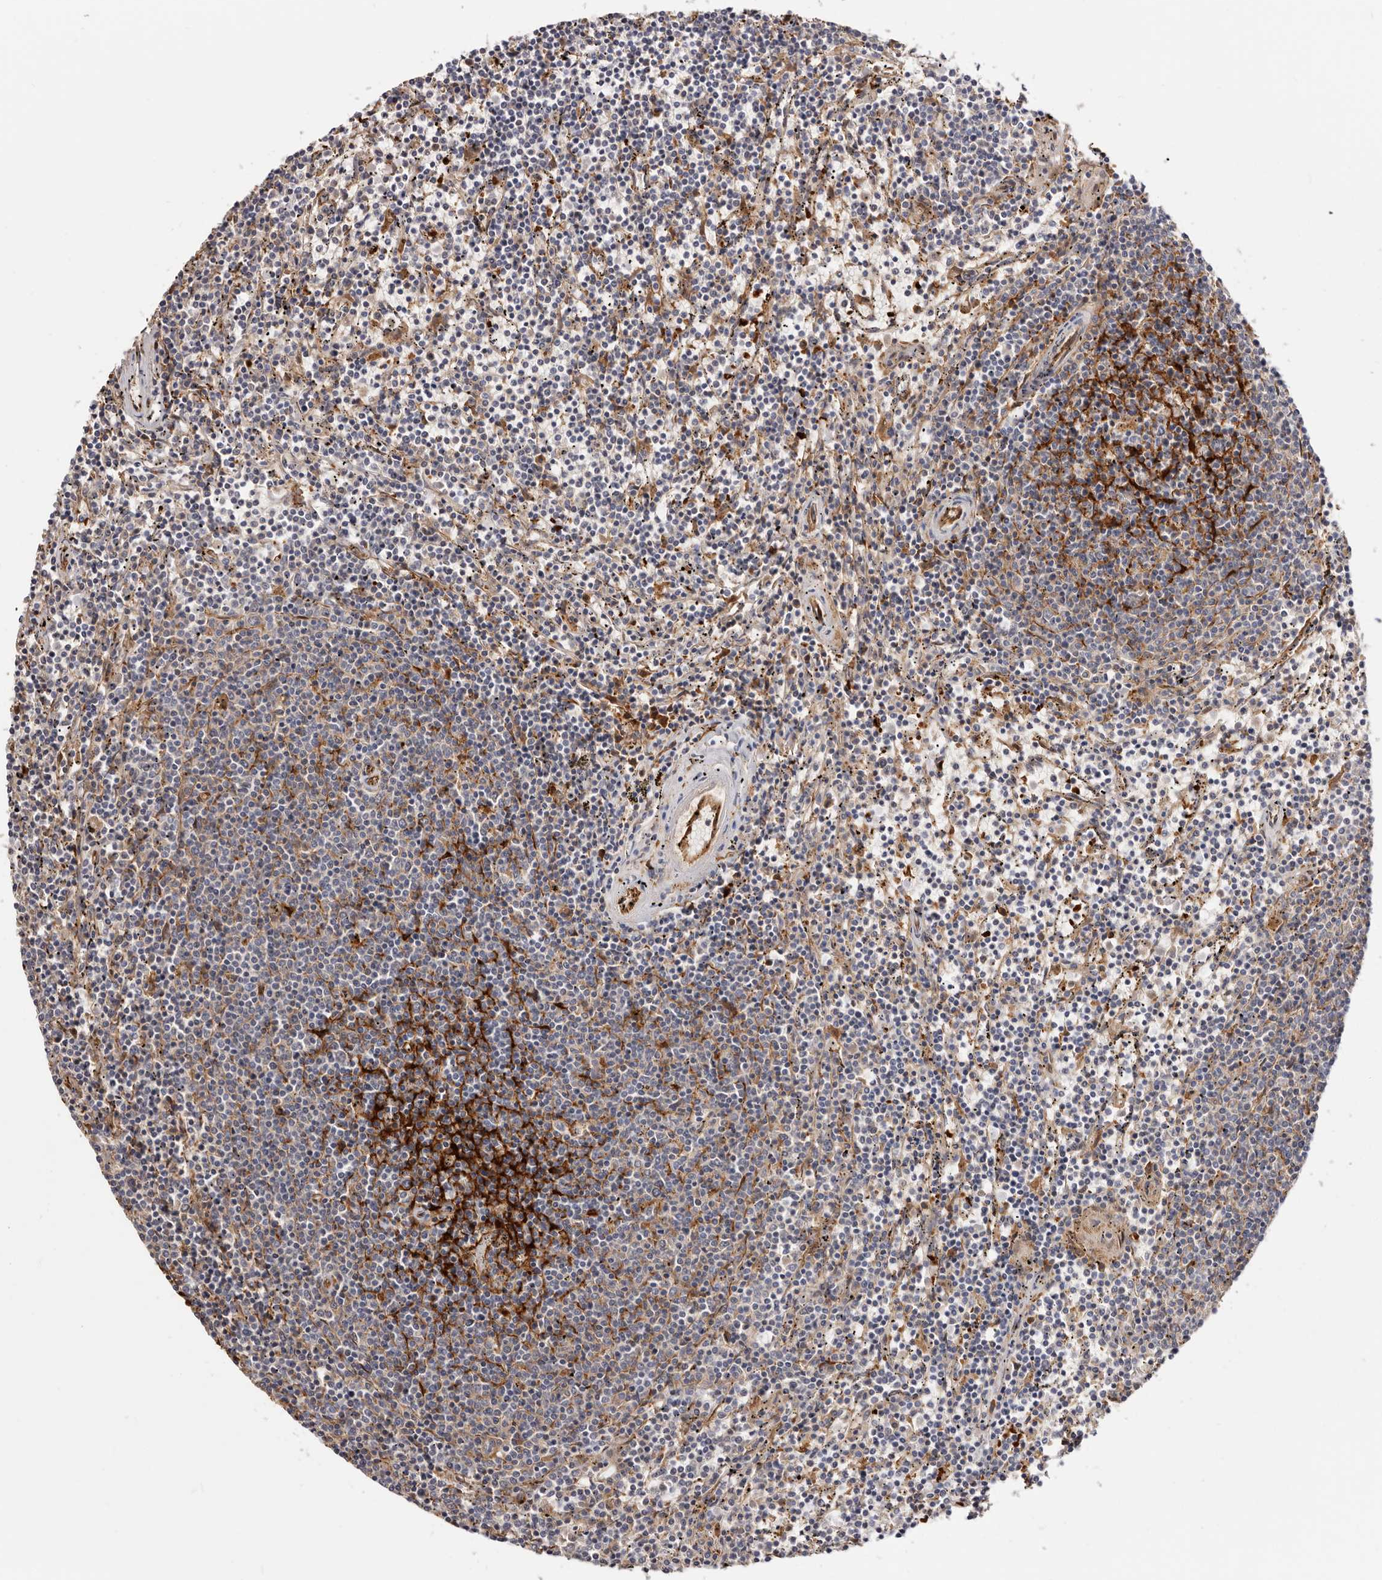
{"staining": {"intensity": "negative", "quantity": "none", "location": "none"}, "tissue": "lymphoma", "cell_type": "Tumor cells", "image_type": "cancer", "snomed": [{"axis": "morphology", "description": "Malignant lymphoma, non-Hodgkin's type, Low grade"}, {"axis": "topography", "description": "Spleen"}], "caption": "The IHC histopathology image has no significant positivity in tumor cells of lymphoma tissue. (IHC, brightfield microscopy, high magnification).", "gene": "LAP3", "patient": {"sex": "female", "age": 50}}